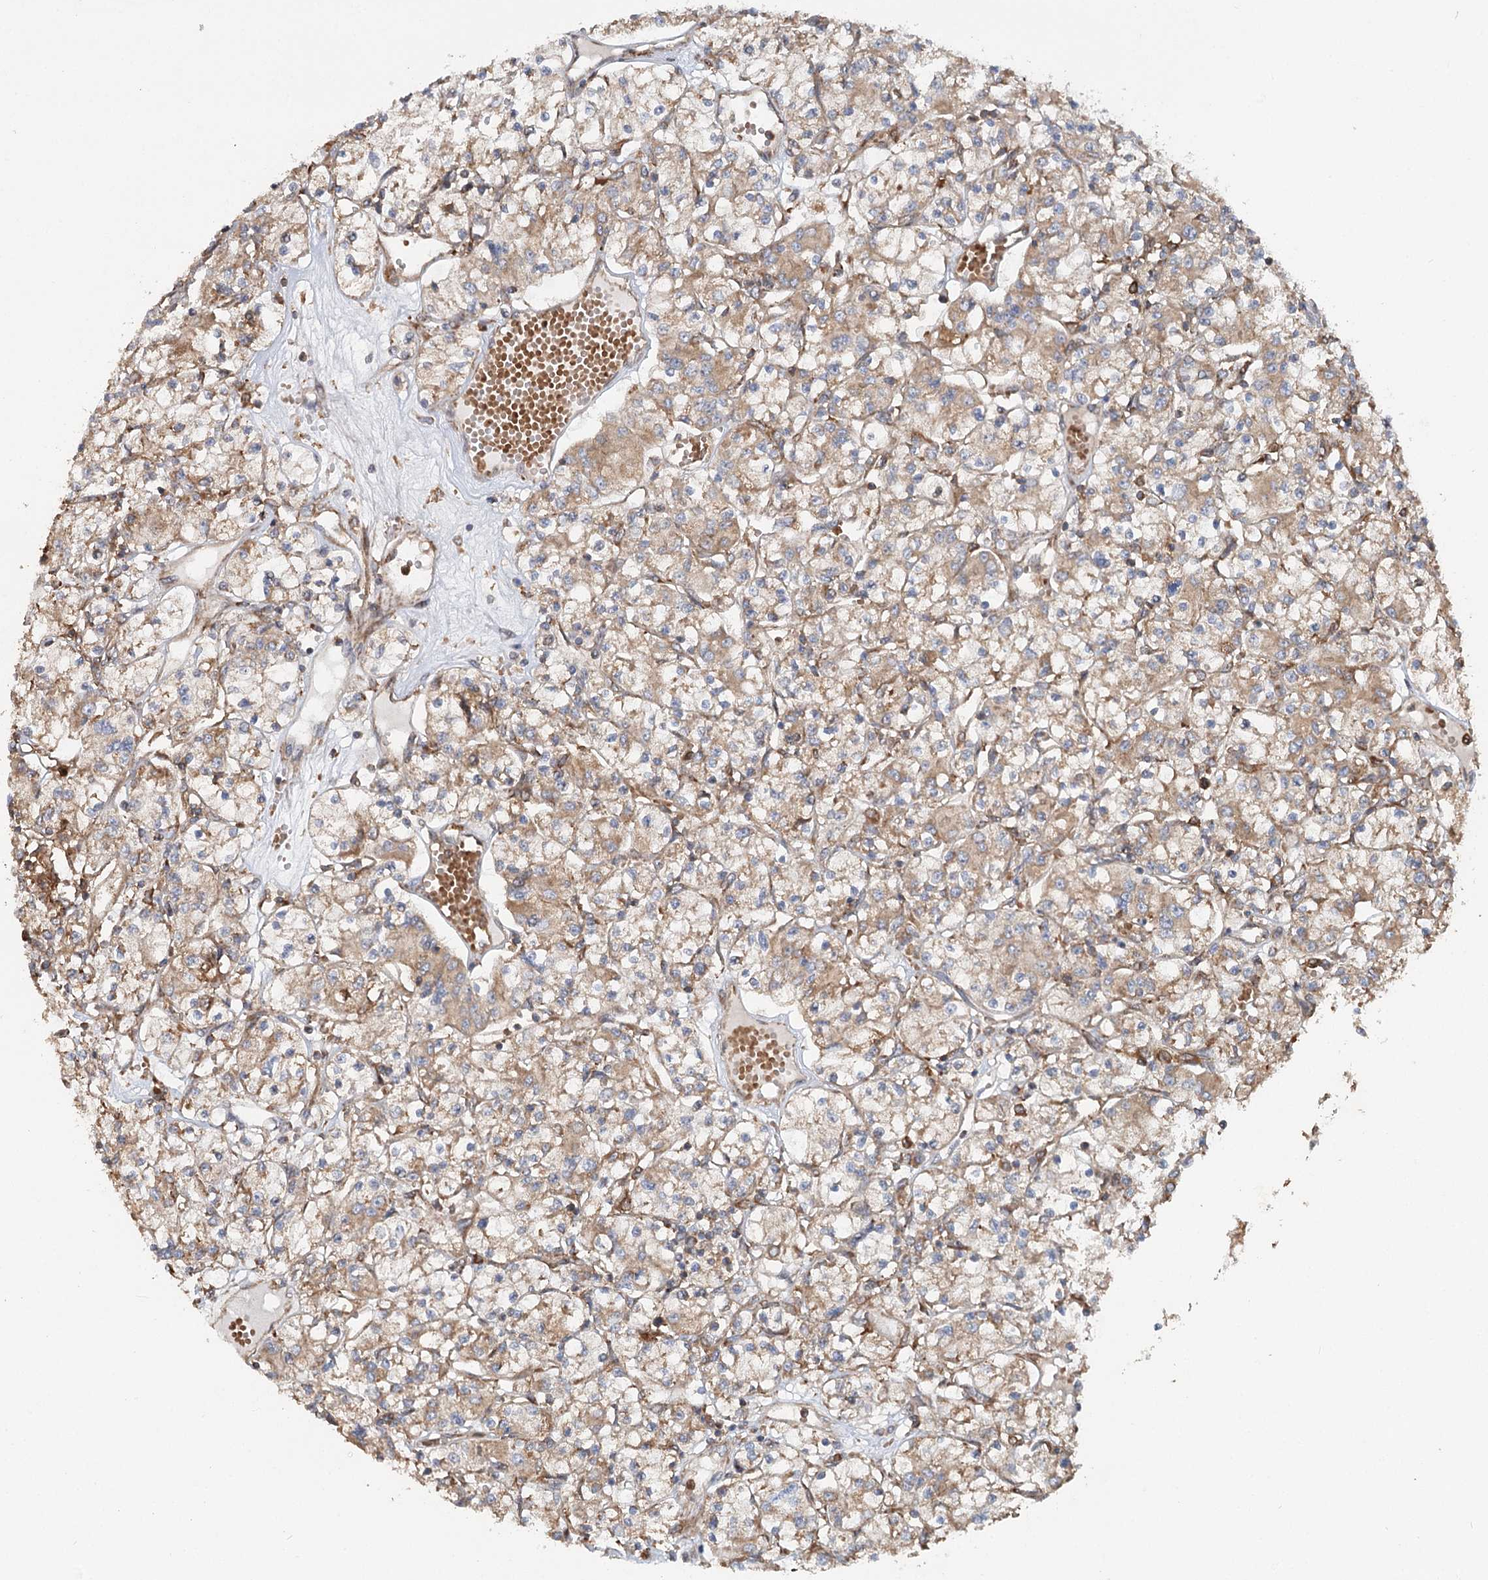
{"staining": {"intensity": "moderate", "quantity": ">75%", "location": "cytoplasmic/membranous"}, "tissue": "renal cancer", "cell_type": "Tumor cells", "image_type": "cancer", "snomed": [{"axis": "morphology", "description": "Adenocarcinoma, NOS"}, {"axis": "topography", "description": "Kidney"}], "caption": "Moderate cytoplasmic/membranous expression for a protein is seen in about >75% of tumor cells of renal cancer using immunohistochemistry (IHC).", "gene": "PAIP2", "patient": {"sex": "female", "age": 59}}